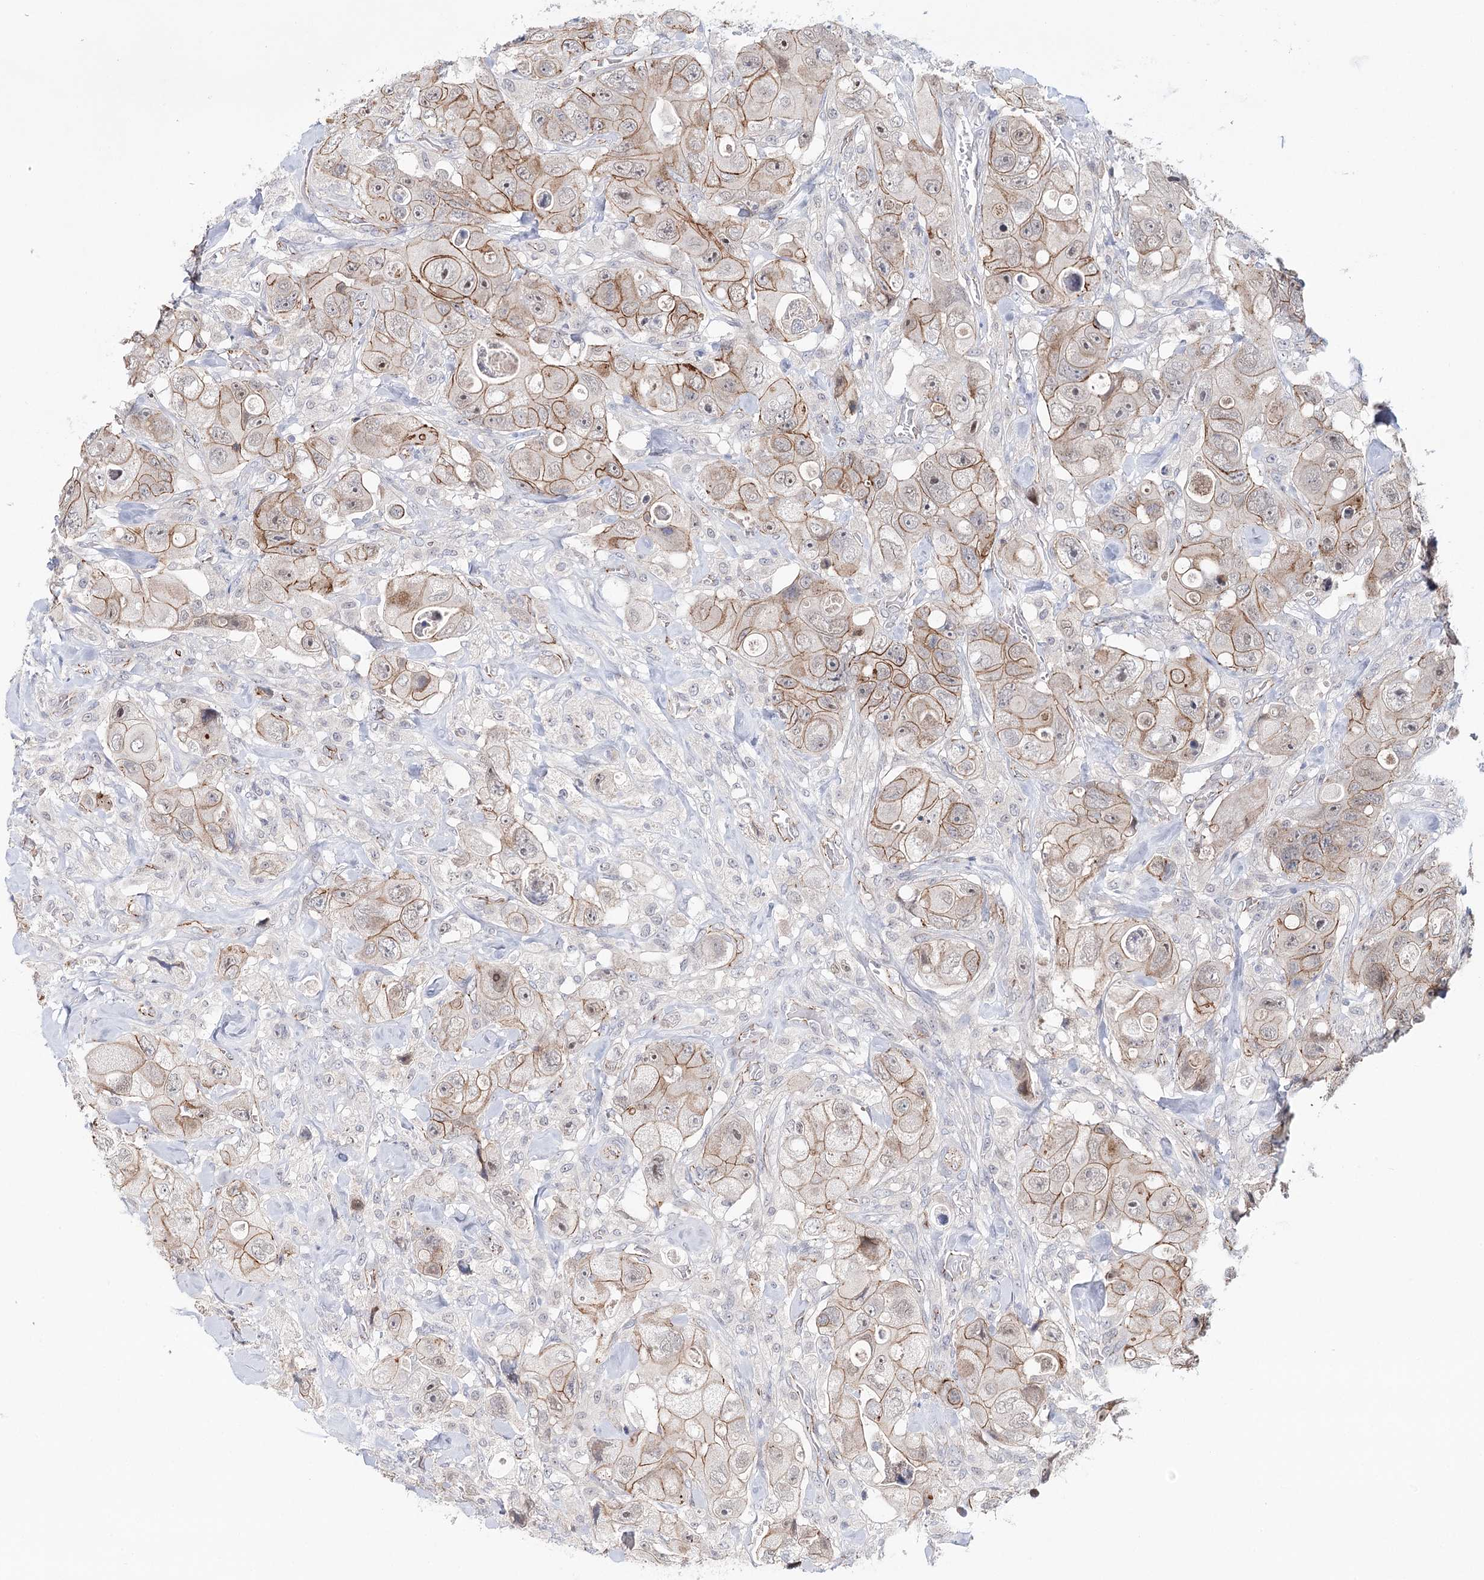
{"staining": {"intensity": "moderate", "quantity": ">75%", "location": "cytoplasmic/membranous"}, "tissue": "colorectal cancer", "cell_type": "Tumor cells", "image_type": "cancer", "snomed": [{"axis": "morphology", "description": "Adenocarcinoma, NOS"}, {"axis": "topography", "description": "Colon"}], "caption": "Tumor cells display medium levels of moderate cytoplasmic/membranous expression in about >75% of cells in colorectal adenocarcinoma.", "gene": "PKP4", "patient": {"sex": "female", "age": 46}}